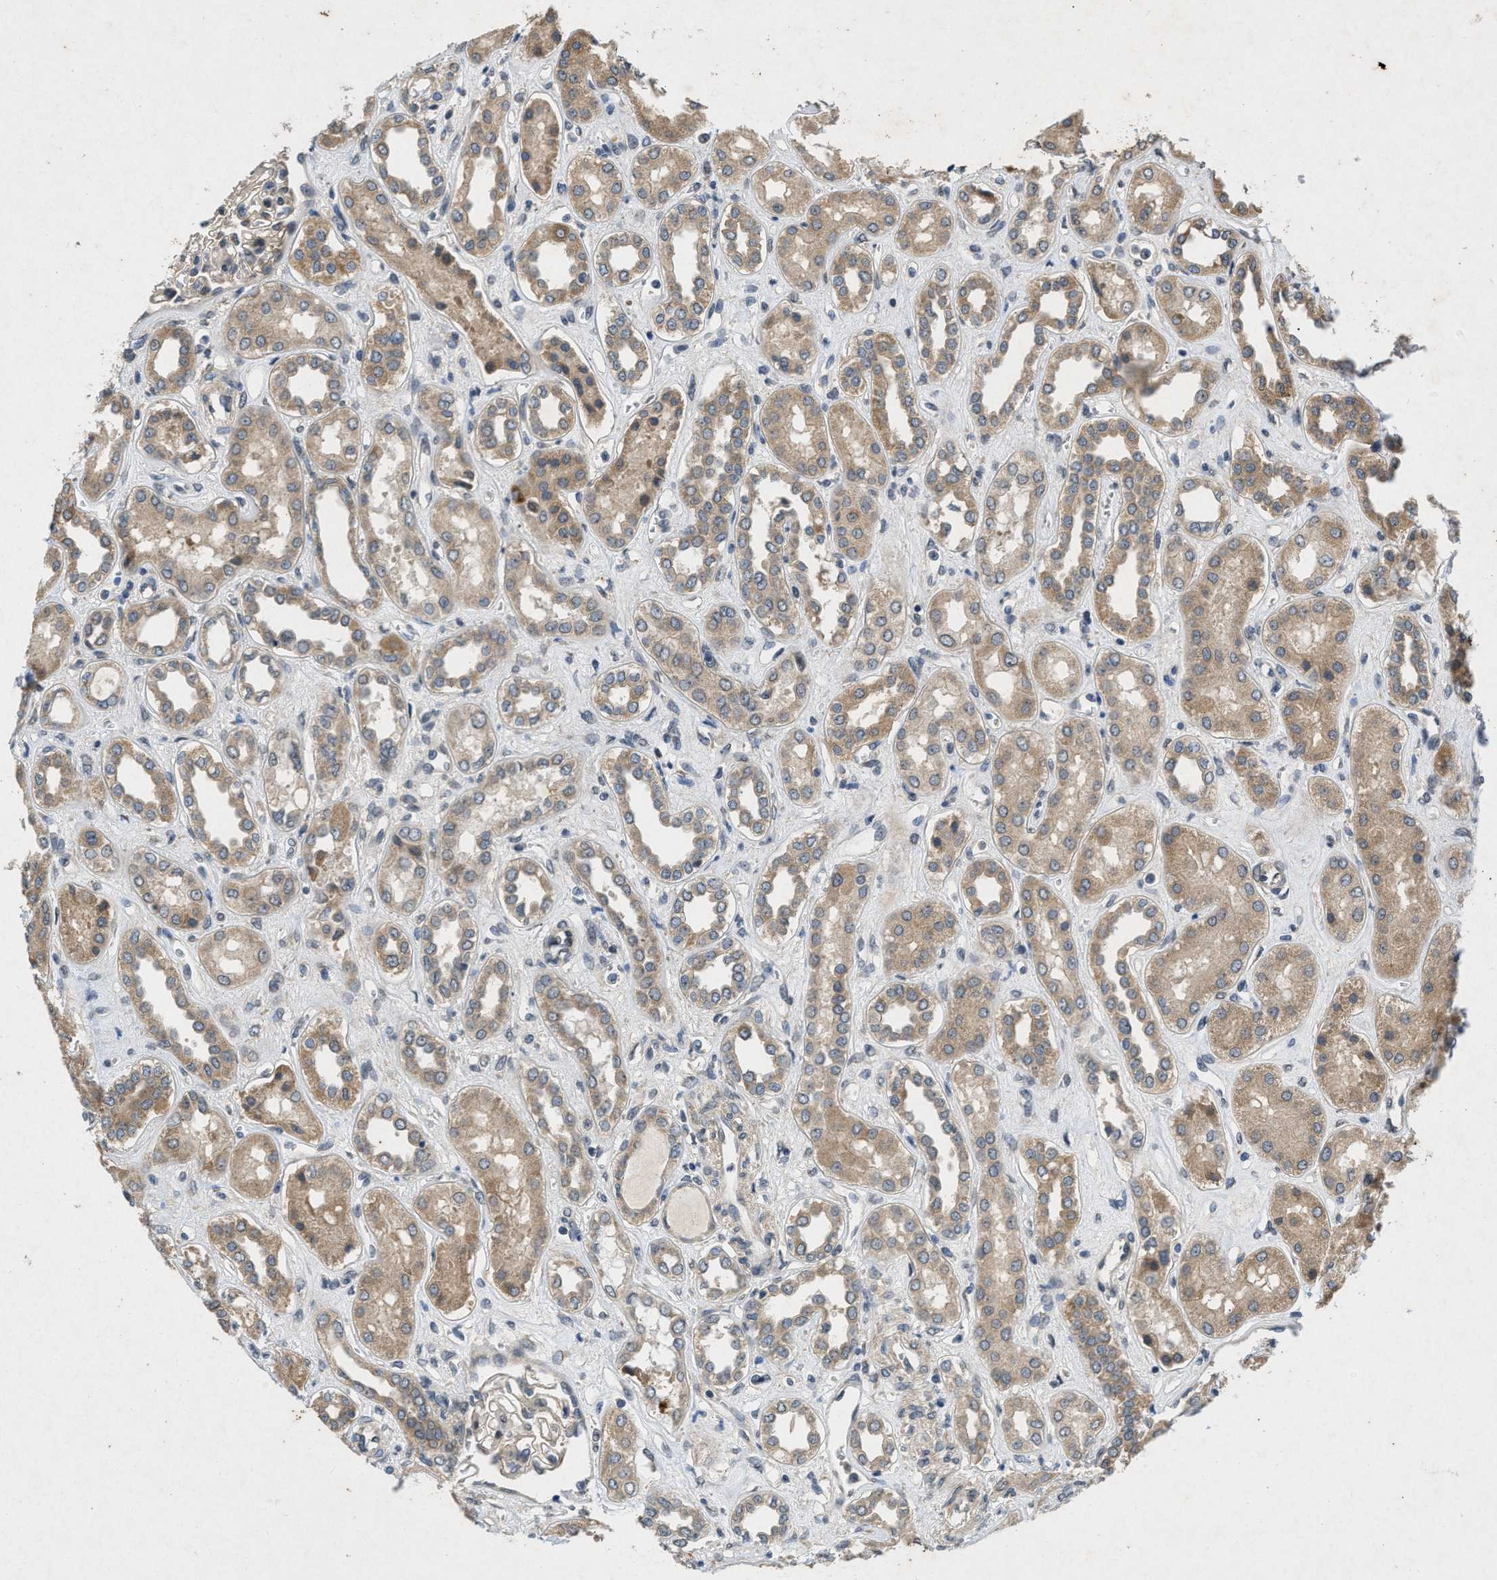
{"staining": {"intensity": "moderate", "quantity": "25%-75%", "location": "cytoplasmic/membranous"}, "tissue": "kidney", "cell_type": "Cells in glomeruli", "image_type": "normal", "snomed": [{"axis": "morphology", "description": "Normal tissue, NOS"}, {"axis": "topography", "description": "Kidney"}], "caption": "Cells in glomeruli reveal medium levels of moderate cytoplasmic/membranous positivity in approximately 25%-75% of cells in unremarkable human kidney. Nuclei are stained in blue.", "gene": "PRKG2", "patient": {"sex": "male", "age": 59}}